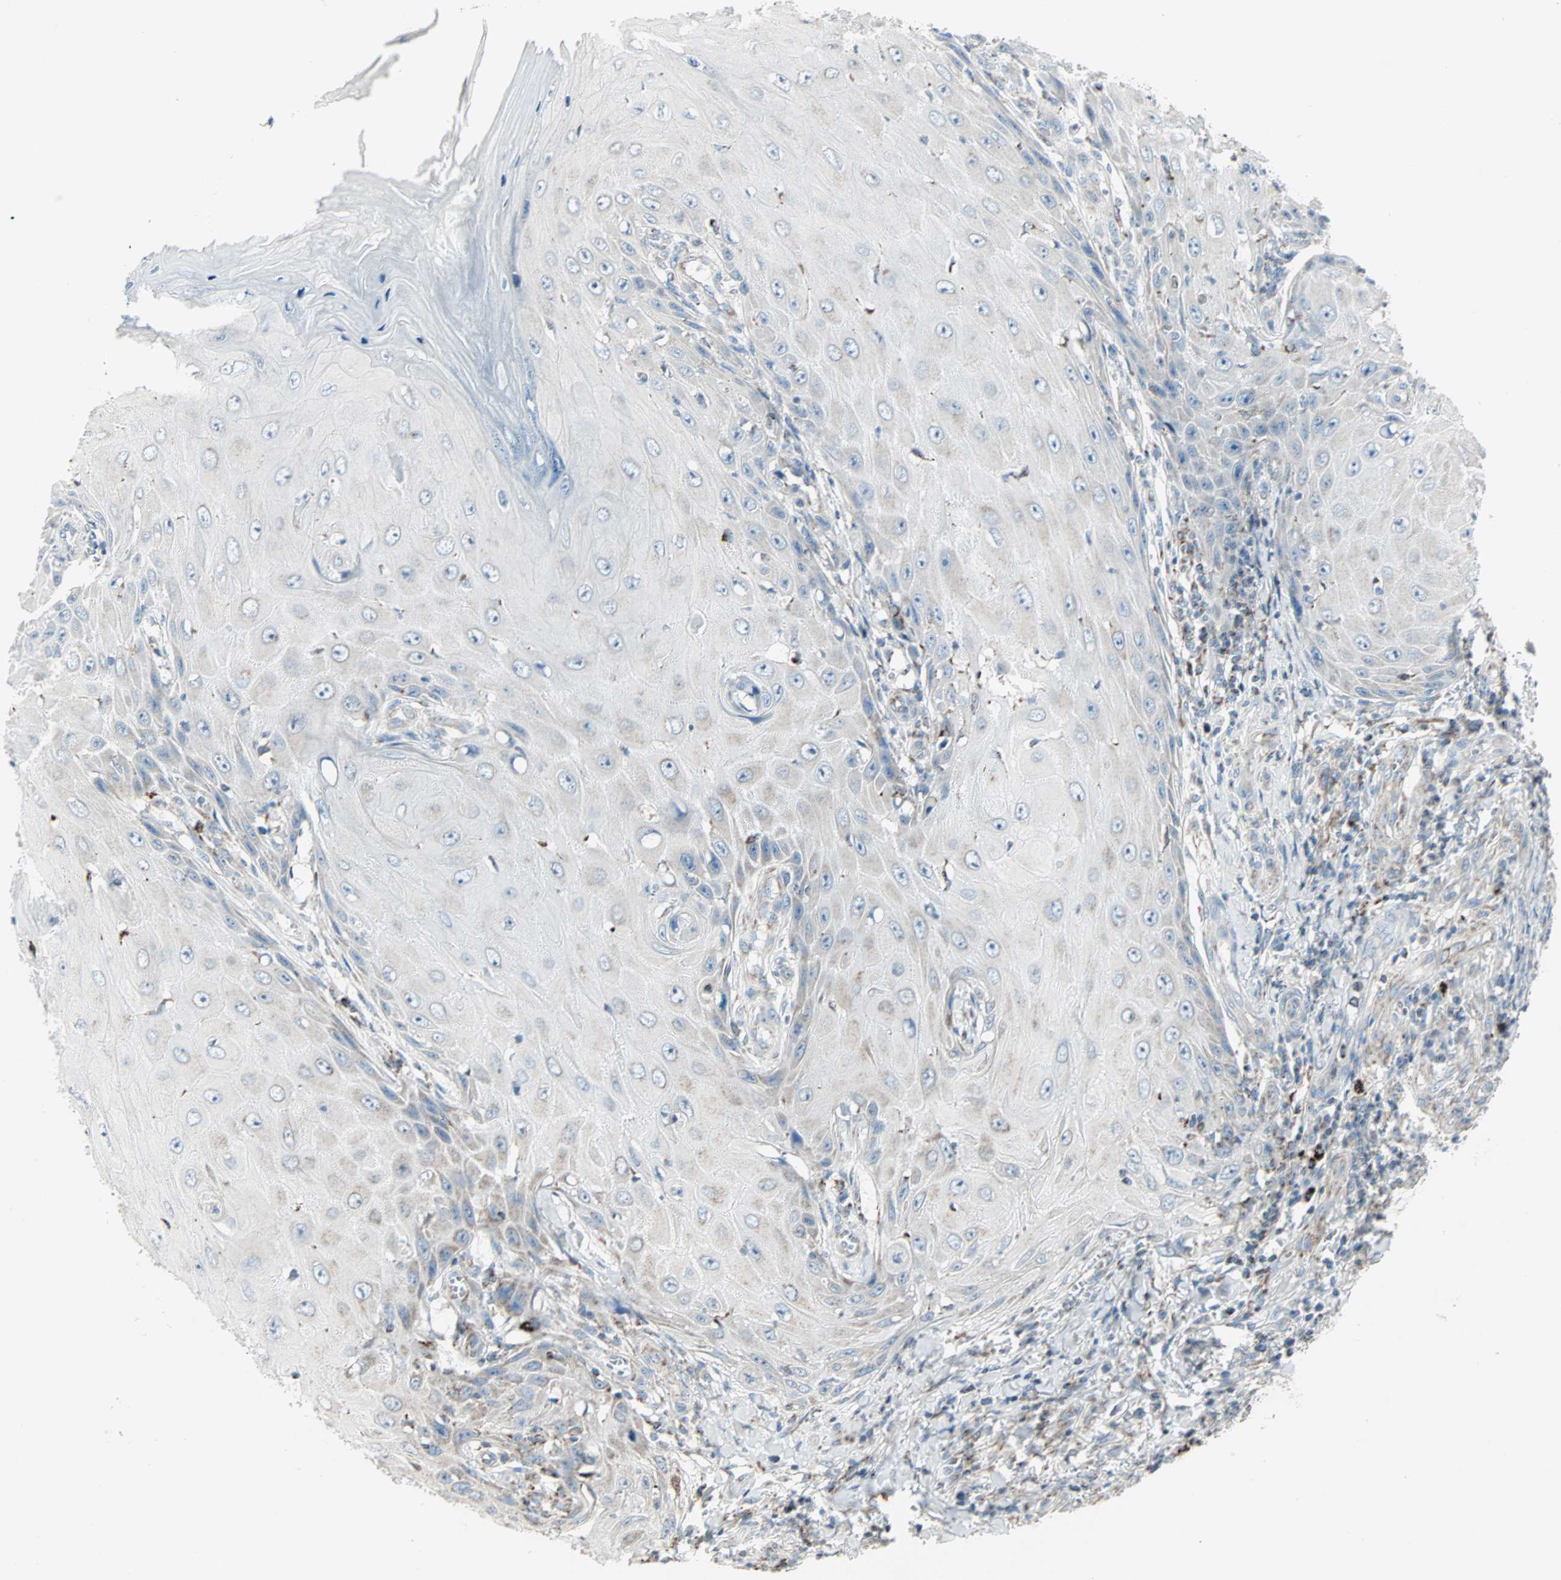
{"staining": {"intensity": "negative", "quantity": "none", "location": "none"}, "tissue": "skin cancer", "cell_type": "Tumor cells", "image_type": "cancer", "snomed": [{"axis": "morphology", "description": "Squamous cell carcinoma, NOS"}, {"axis": "topography", "description": "Skin"}], "caption": "IHC histopathology image of neoplastic tissue: human skin cancer (squamous cell carcinoma) stained with DAB (3,3'-diaminobenzidine) exhibits no significant protein positivity in tumor cells.", "gene": "IDH2", "patient": {"sex": "female", "age": 73}}